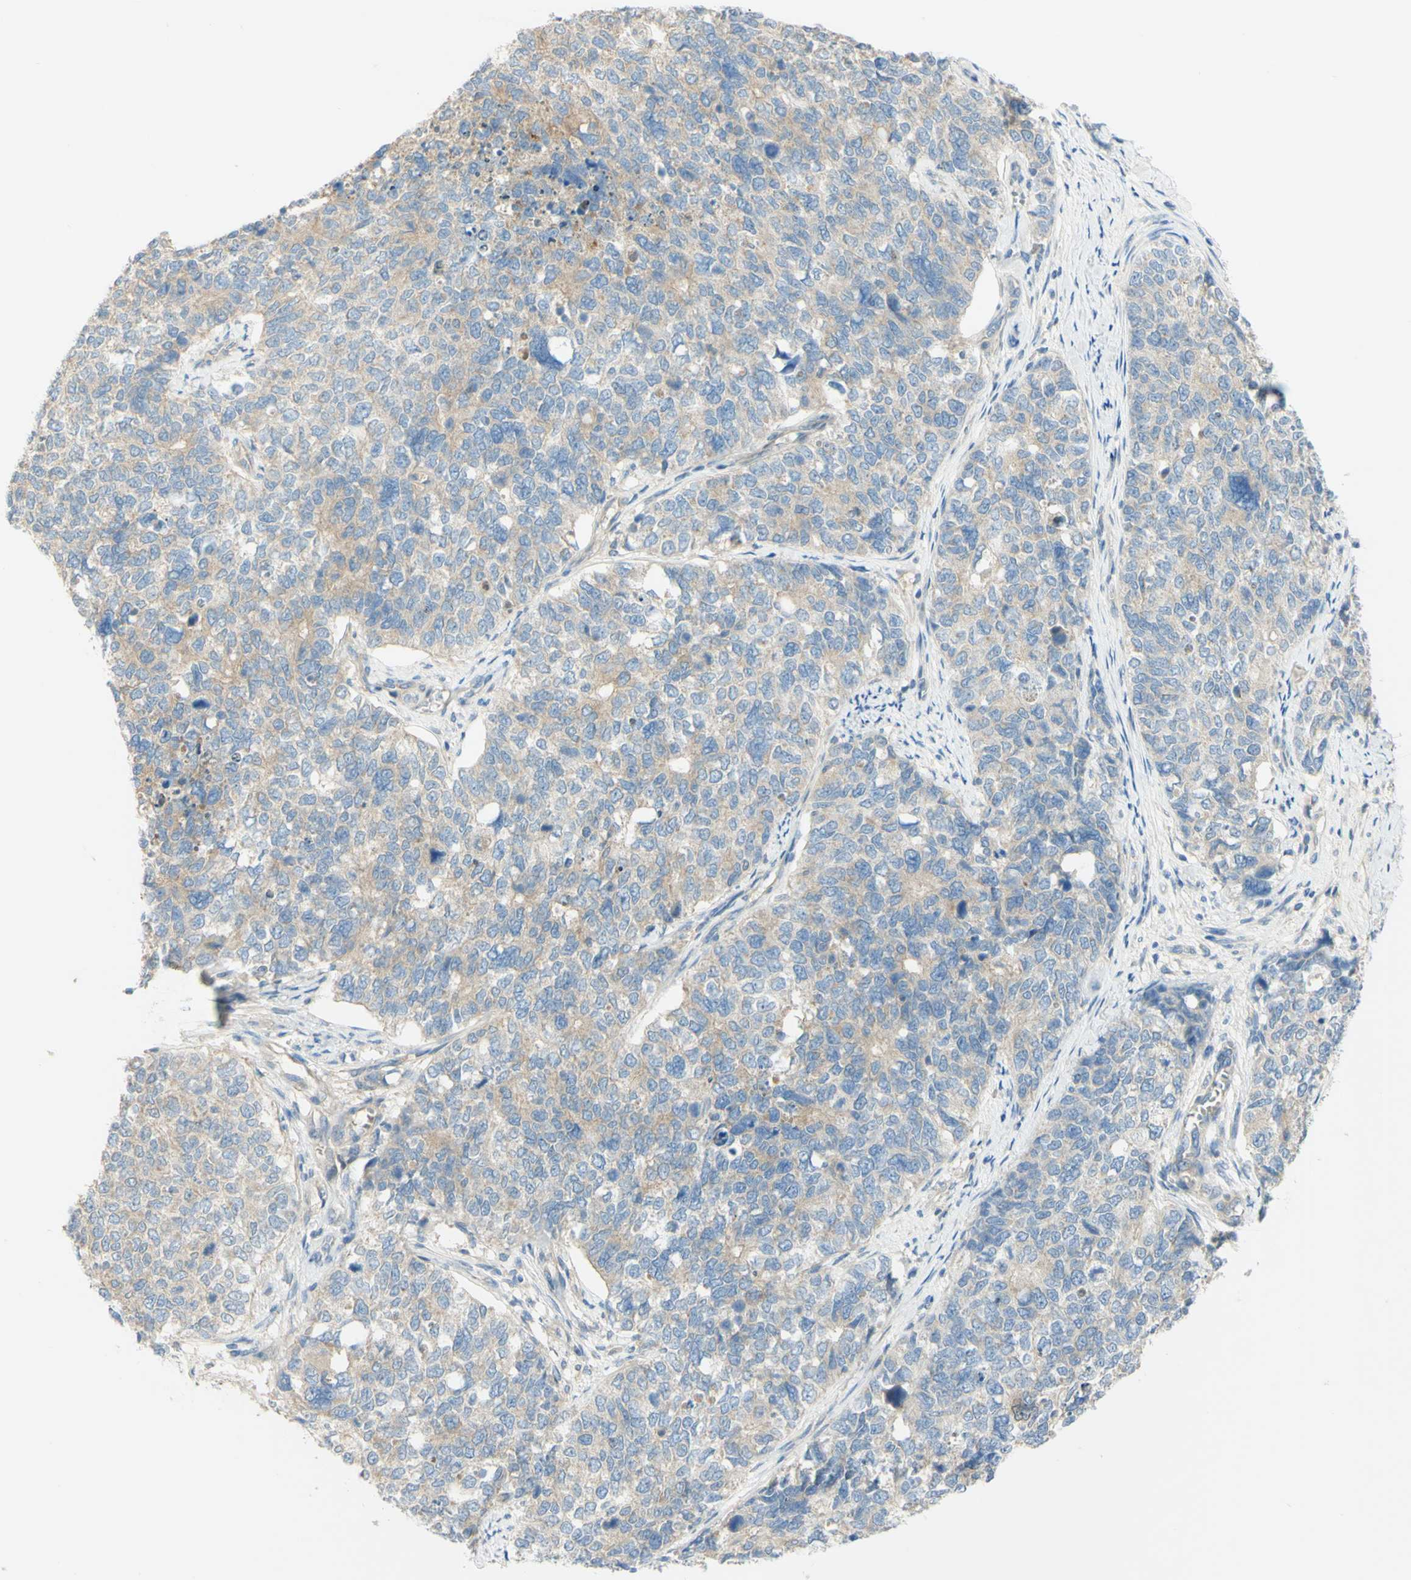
{"staining": {"intensity": "weak", "quantity": ">75%", "location": "cytoplasmic/membranous"}, "tissue": "cervical cancer", "cell_type": "Tumor cells", "image_type": "cancer", "snomed": [{"axis": "morphology", "description": "Squamous cell carcinoma, NOS"}, {"axis": "topography", "description": "Cervix"}], "caption": "Protein staining demonstrates weak cytoplasmic/membranous staining in about >75% of tumor cells in cervical cancer (squamous cell carcinoma).", "gene": "GCNT3", "patient": {"sex": "female", "age": 63}}